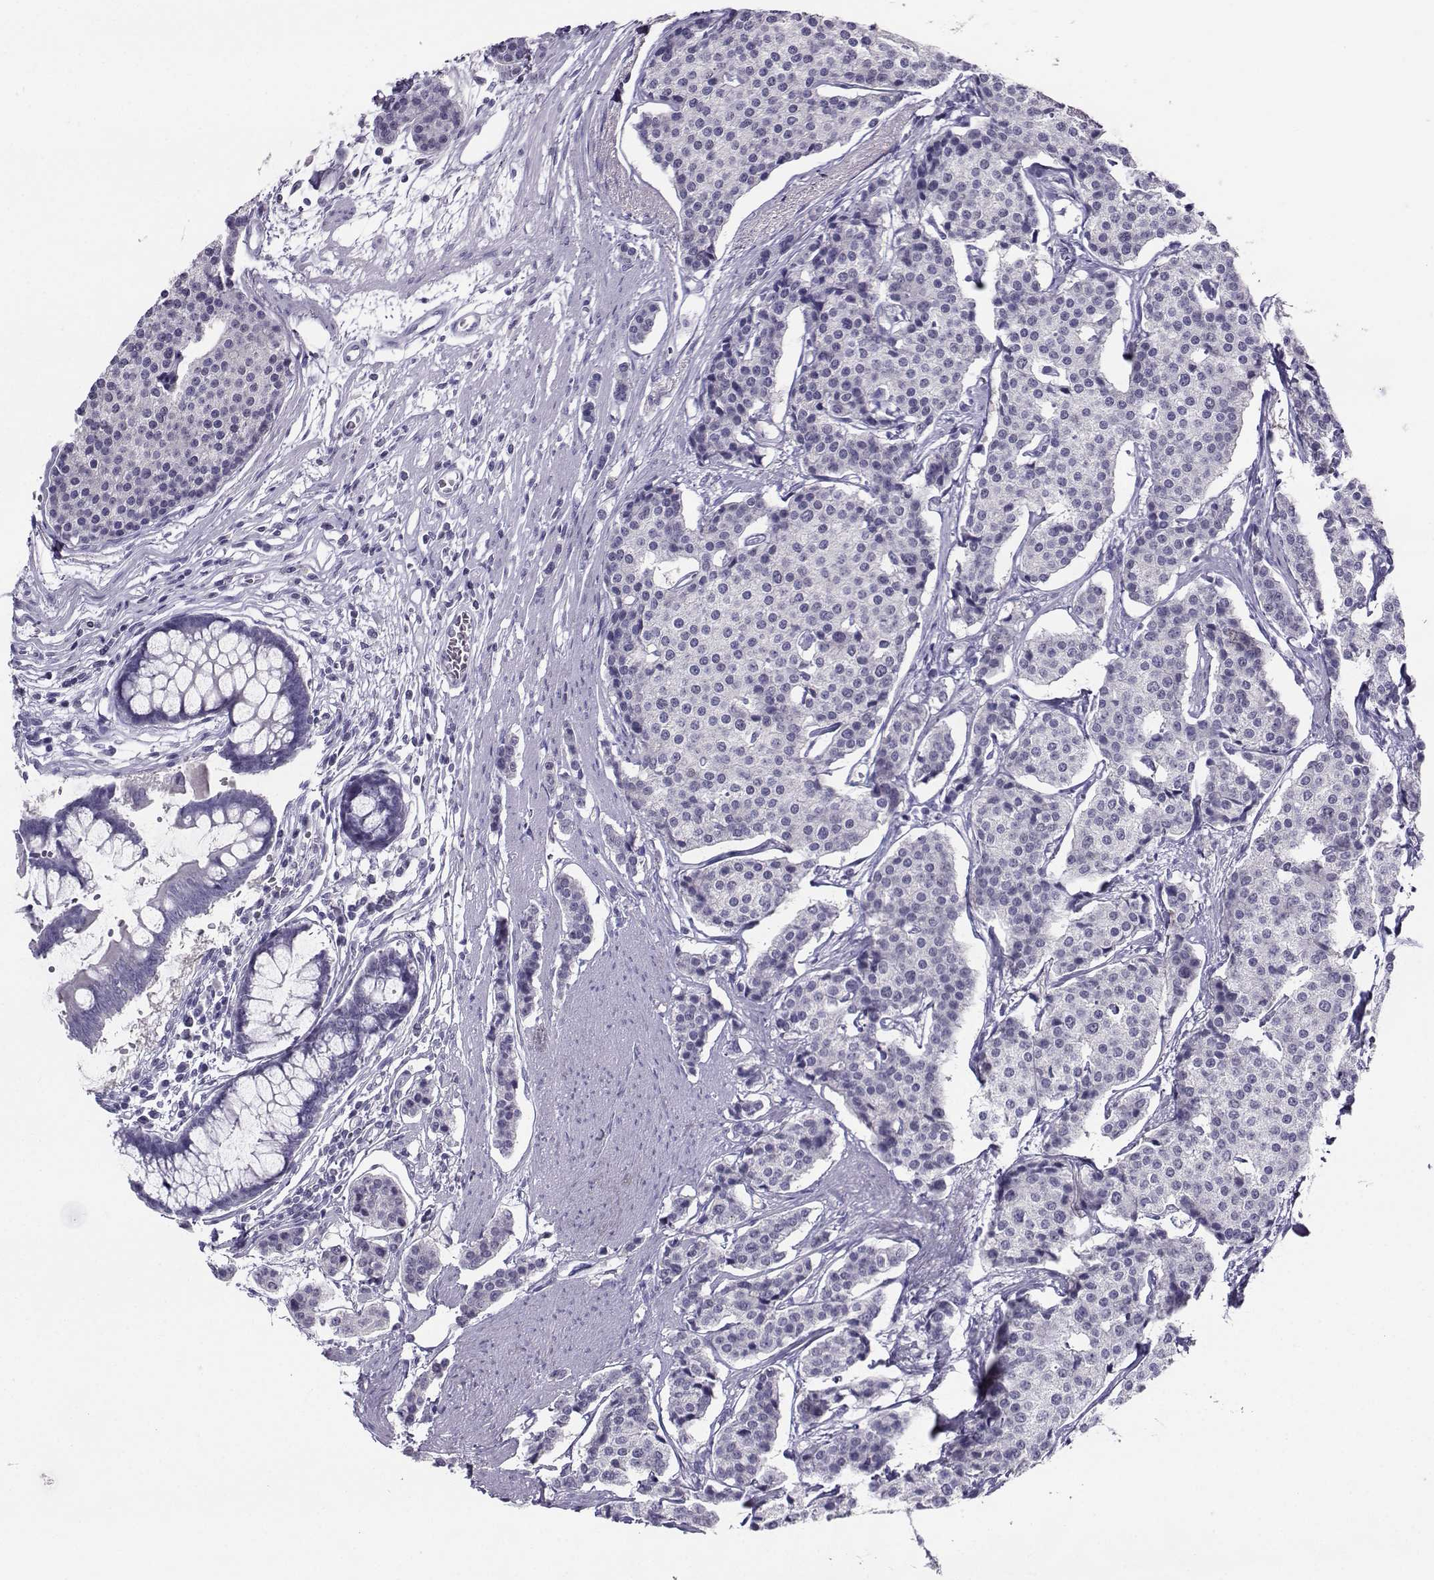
{"staining": {"intensity": "negative", "quantity": "none", "location": "none"}, "tissue": "carcinoid", "cell_type": "Tumor cells", "image_type": "cancer", "snomed": [{"axis": "morphology", "description": "Carcinoid, malignant, NOS"}, {"axis": "topography", "description": "Small intestine"}], "caption": "Immunohistochemical staining of human carcinoid (malignant) demonstrates no significant expression in tumor cells.", "gene": "PGK1", "patient": {"sex": "female", "age": 65}}